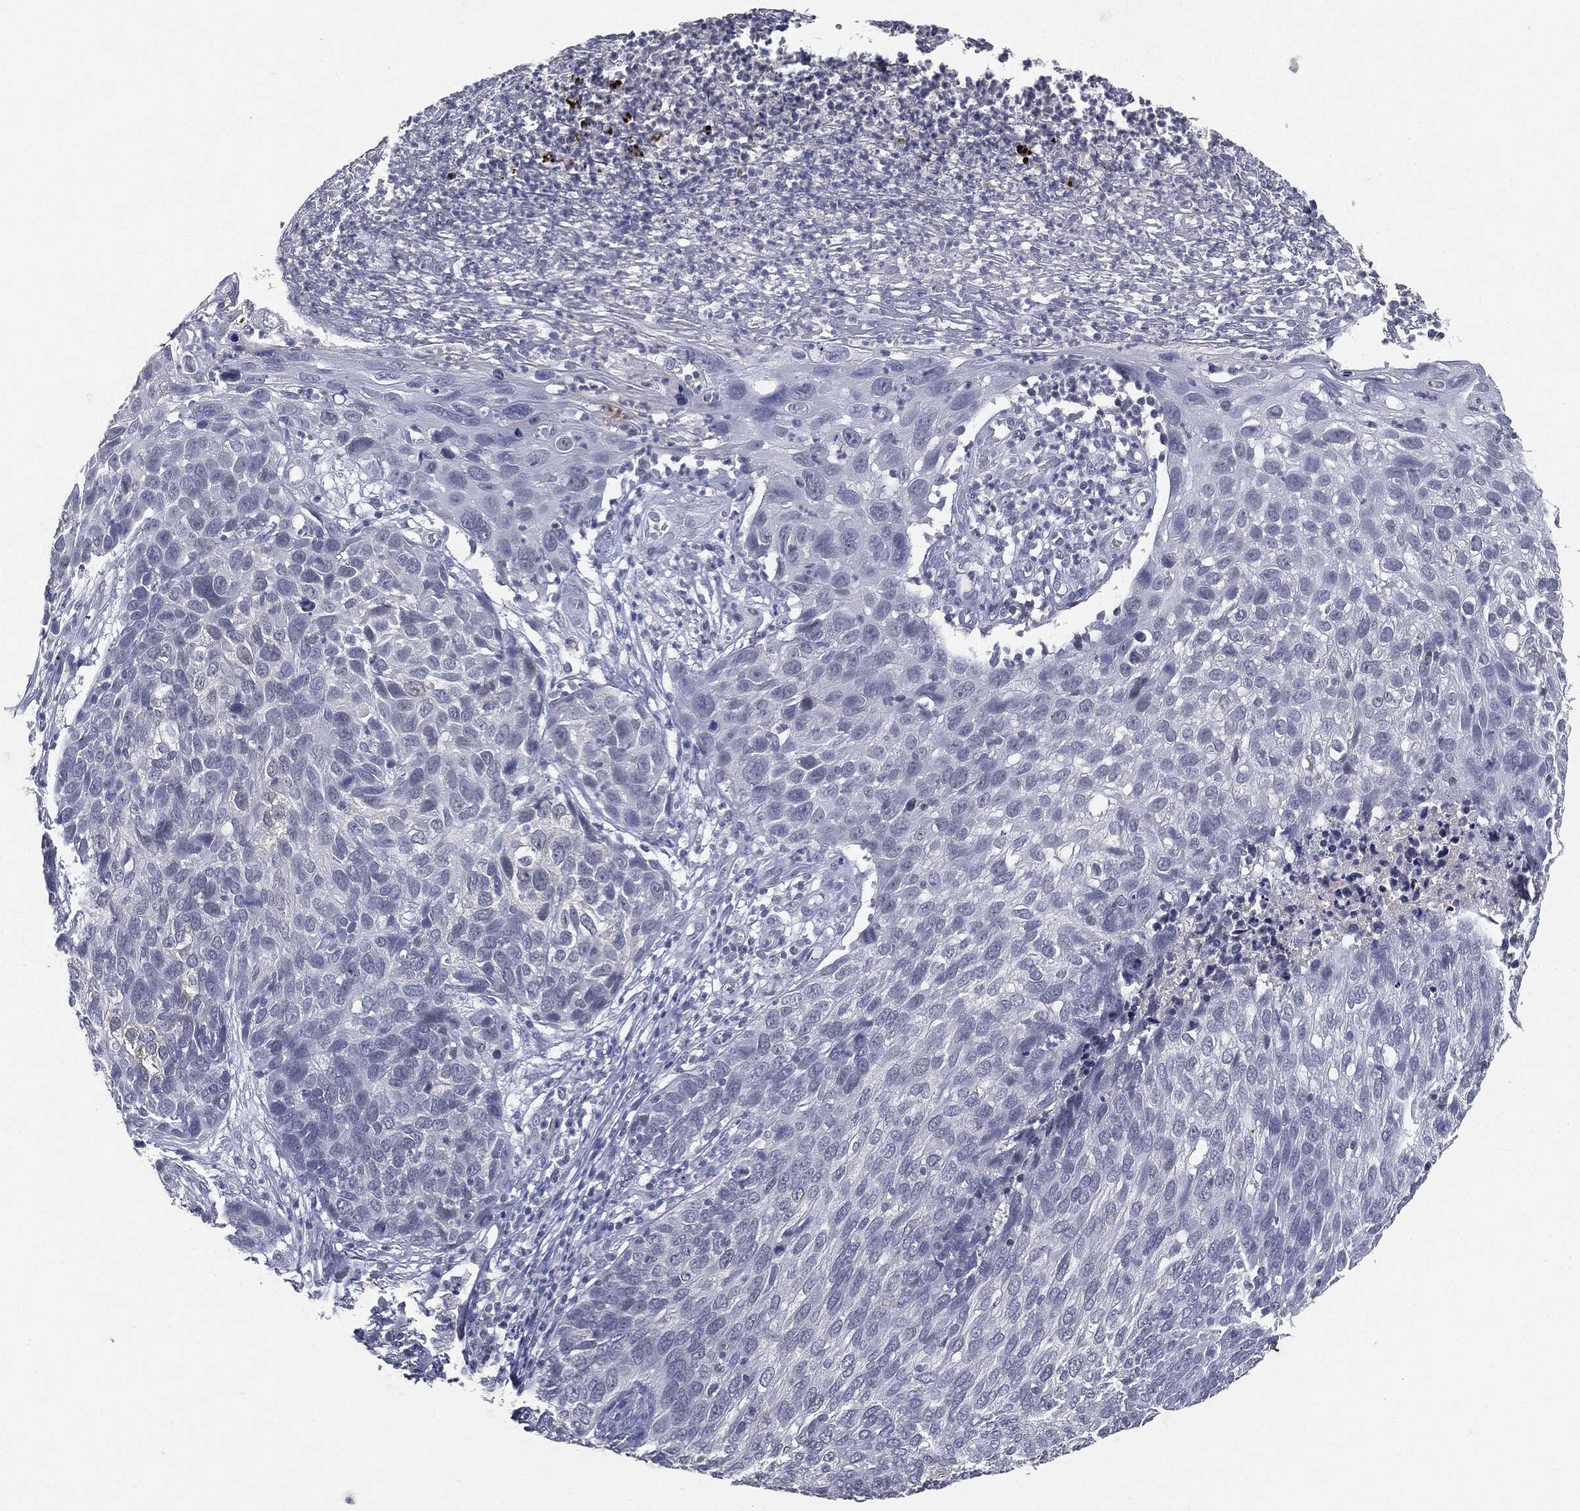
{"staining": {"intensity": "negative", "quantity": "none", "location": "none"}, "tissue": "skin cancer", "cell_type": "Tumor cells", "image_type": "cancer", "snomed": [{"axis": "morphology", "description": "Squamous cell carcinoma, NOS"}, {"axis": "topography", "description": "Skin"}], "caption": "A micrograph of skin squamous cell carcinoma stained for a protein shows no brown staining in tumor cells. The staining is performed using DAB (3,3'-diaminobenzidine) brown chromogen with nuclei counter-stained in using hematoxylin.", "gene": "SLC2A2", "patient": {"sex": "male", "age": 92}}